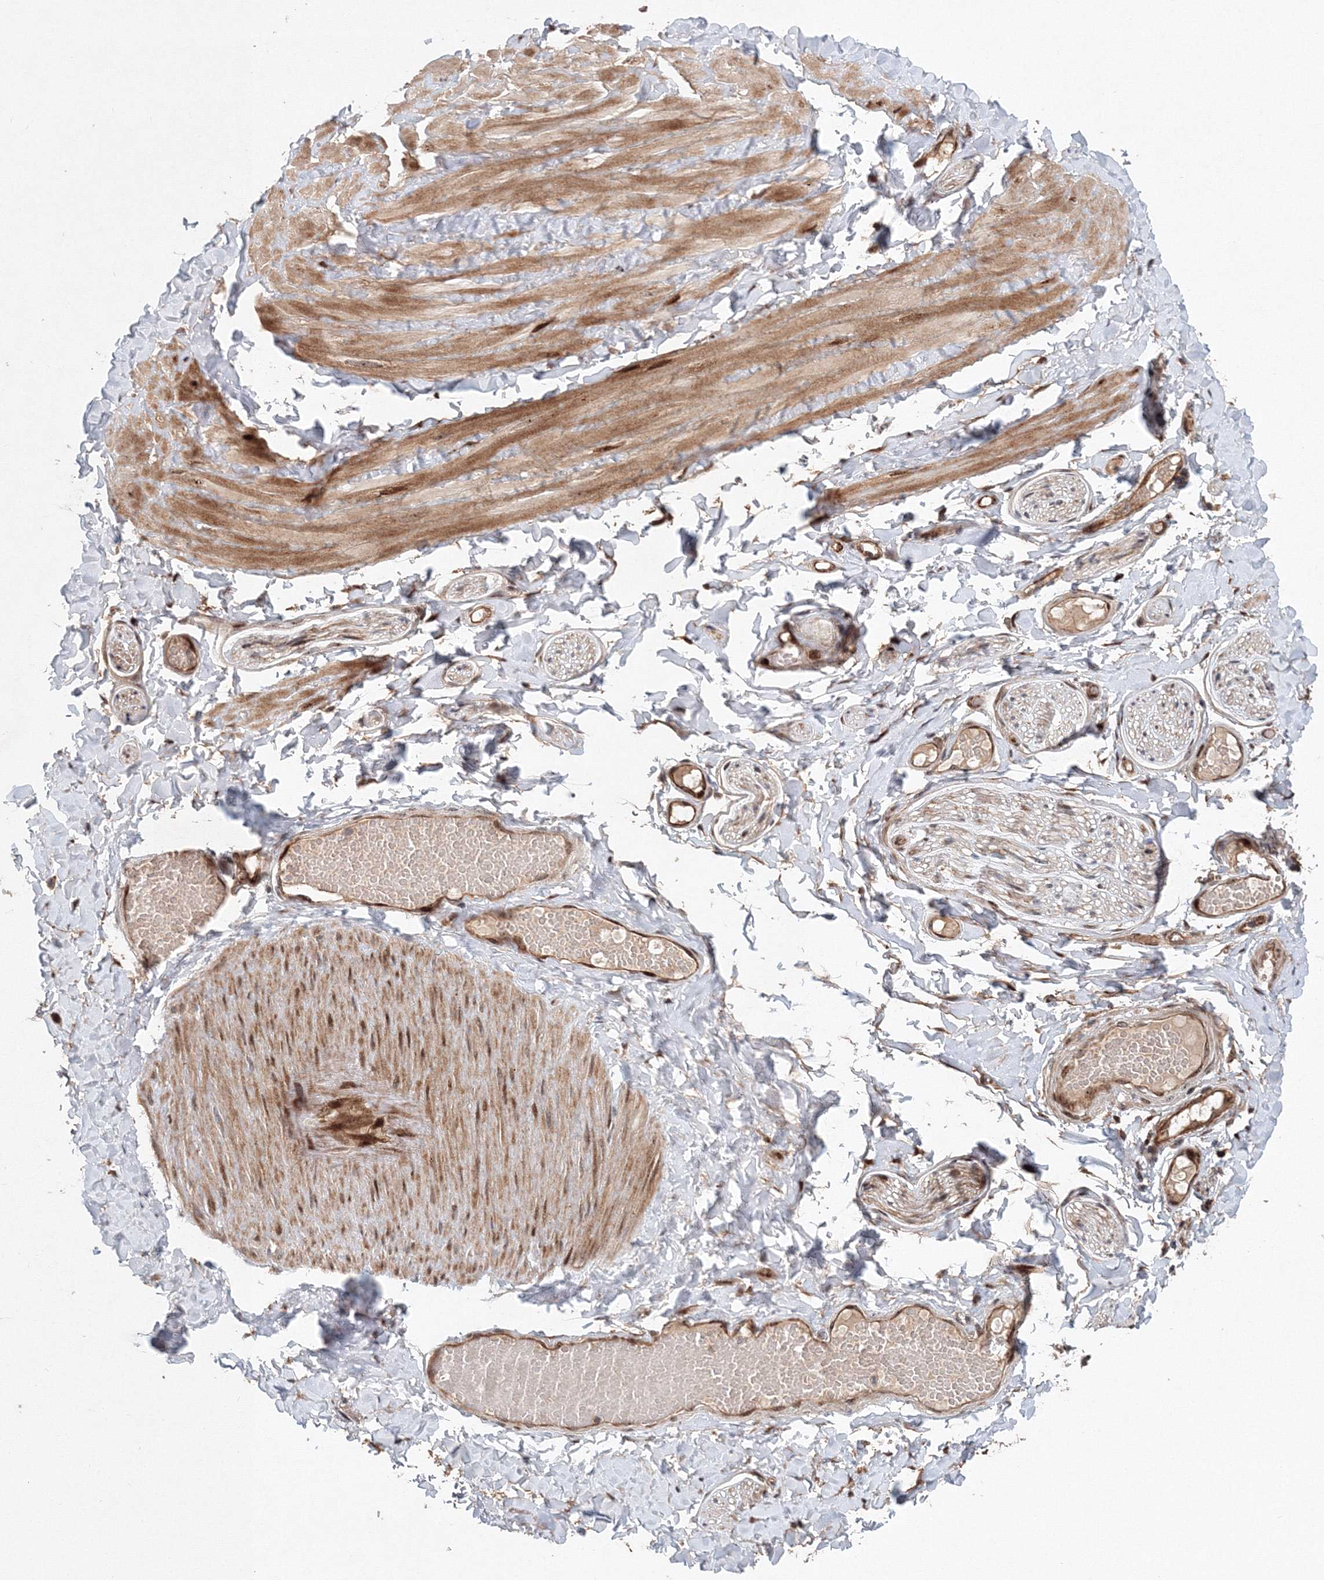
{"staining": {"intensity": "moderate", "quantity": ">75%", "location": "cytoplasmic/membranous"}, "tissue": "adipose tissue", "cell_type": "Adipocytes", "image_type": "normal", "snomed": [{"axis": "morphology", "description": "Normal tissue, NOS"}, {"axis": "topography", "description": "Adipose tissue"}, {"axis": "topography", "description": "Vascular tissue"}, {"axis": "topography", "description": "Peripheral nerve tissue"}], "caption": "Human adipose tissue stained for a protein (brown) displays moderate cytoplasmic/membranous positive positivity in about >75% of adipocytes.", "gene": "ANKAR", "patient": {"sex": "male", "age": 25}}